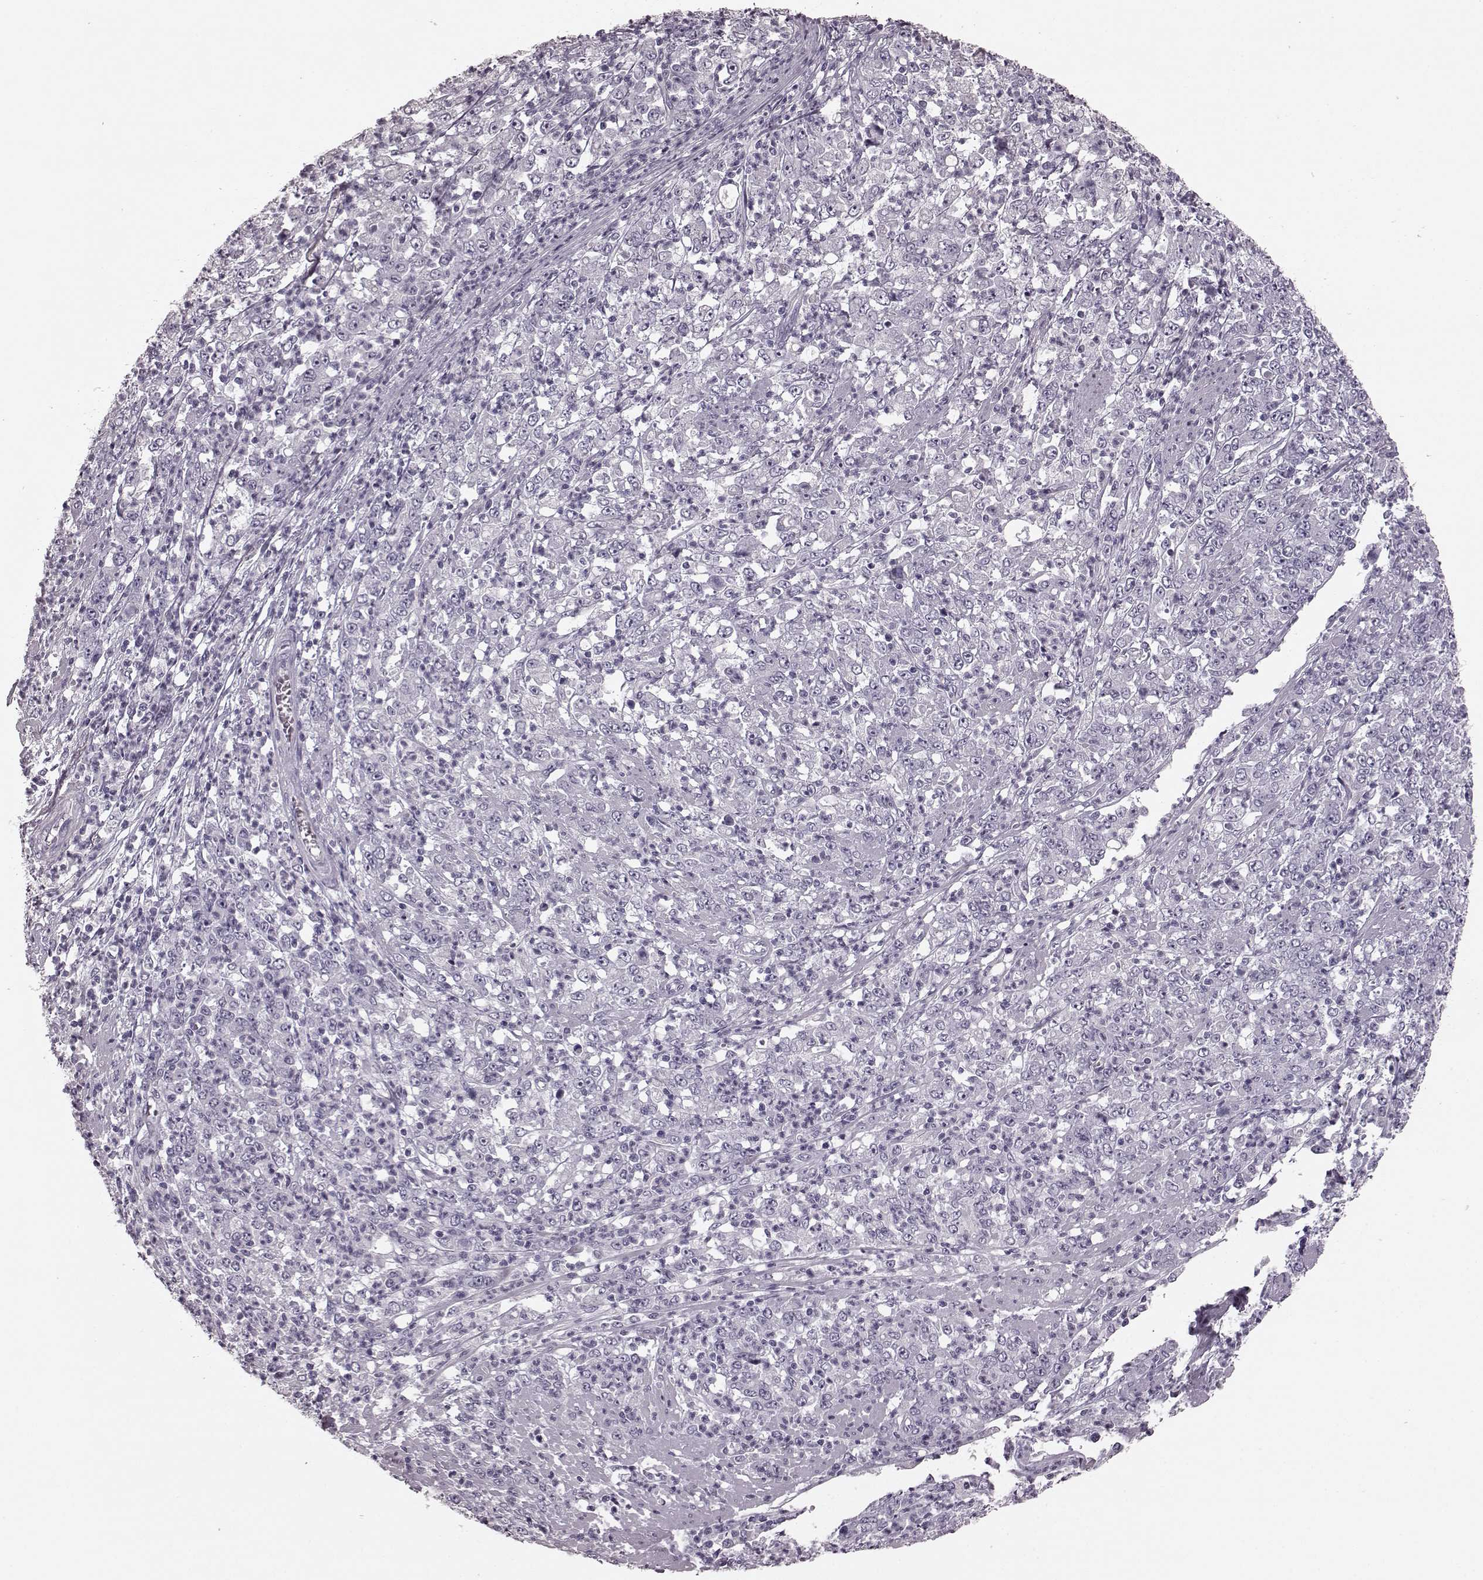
{"staining": {"intensity": "negative", "quantity": "none", "location": "none"}, "tissue": "stomach cancer", "cell_type": "Tumor cells", "image_type": "cancer", "snomed": [{"axis": "morphology", "description": "Adenocarcinoma, NOS"}, {"axis": "topography", "description": "Stomach, lower"}], "caption": "A photomicrograph of human stomach cancer (adenocarcinoma) is negative for staining in tumor cells.", "gene": "TRPM1", "patient": {"sex": "female", "age": 71}}